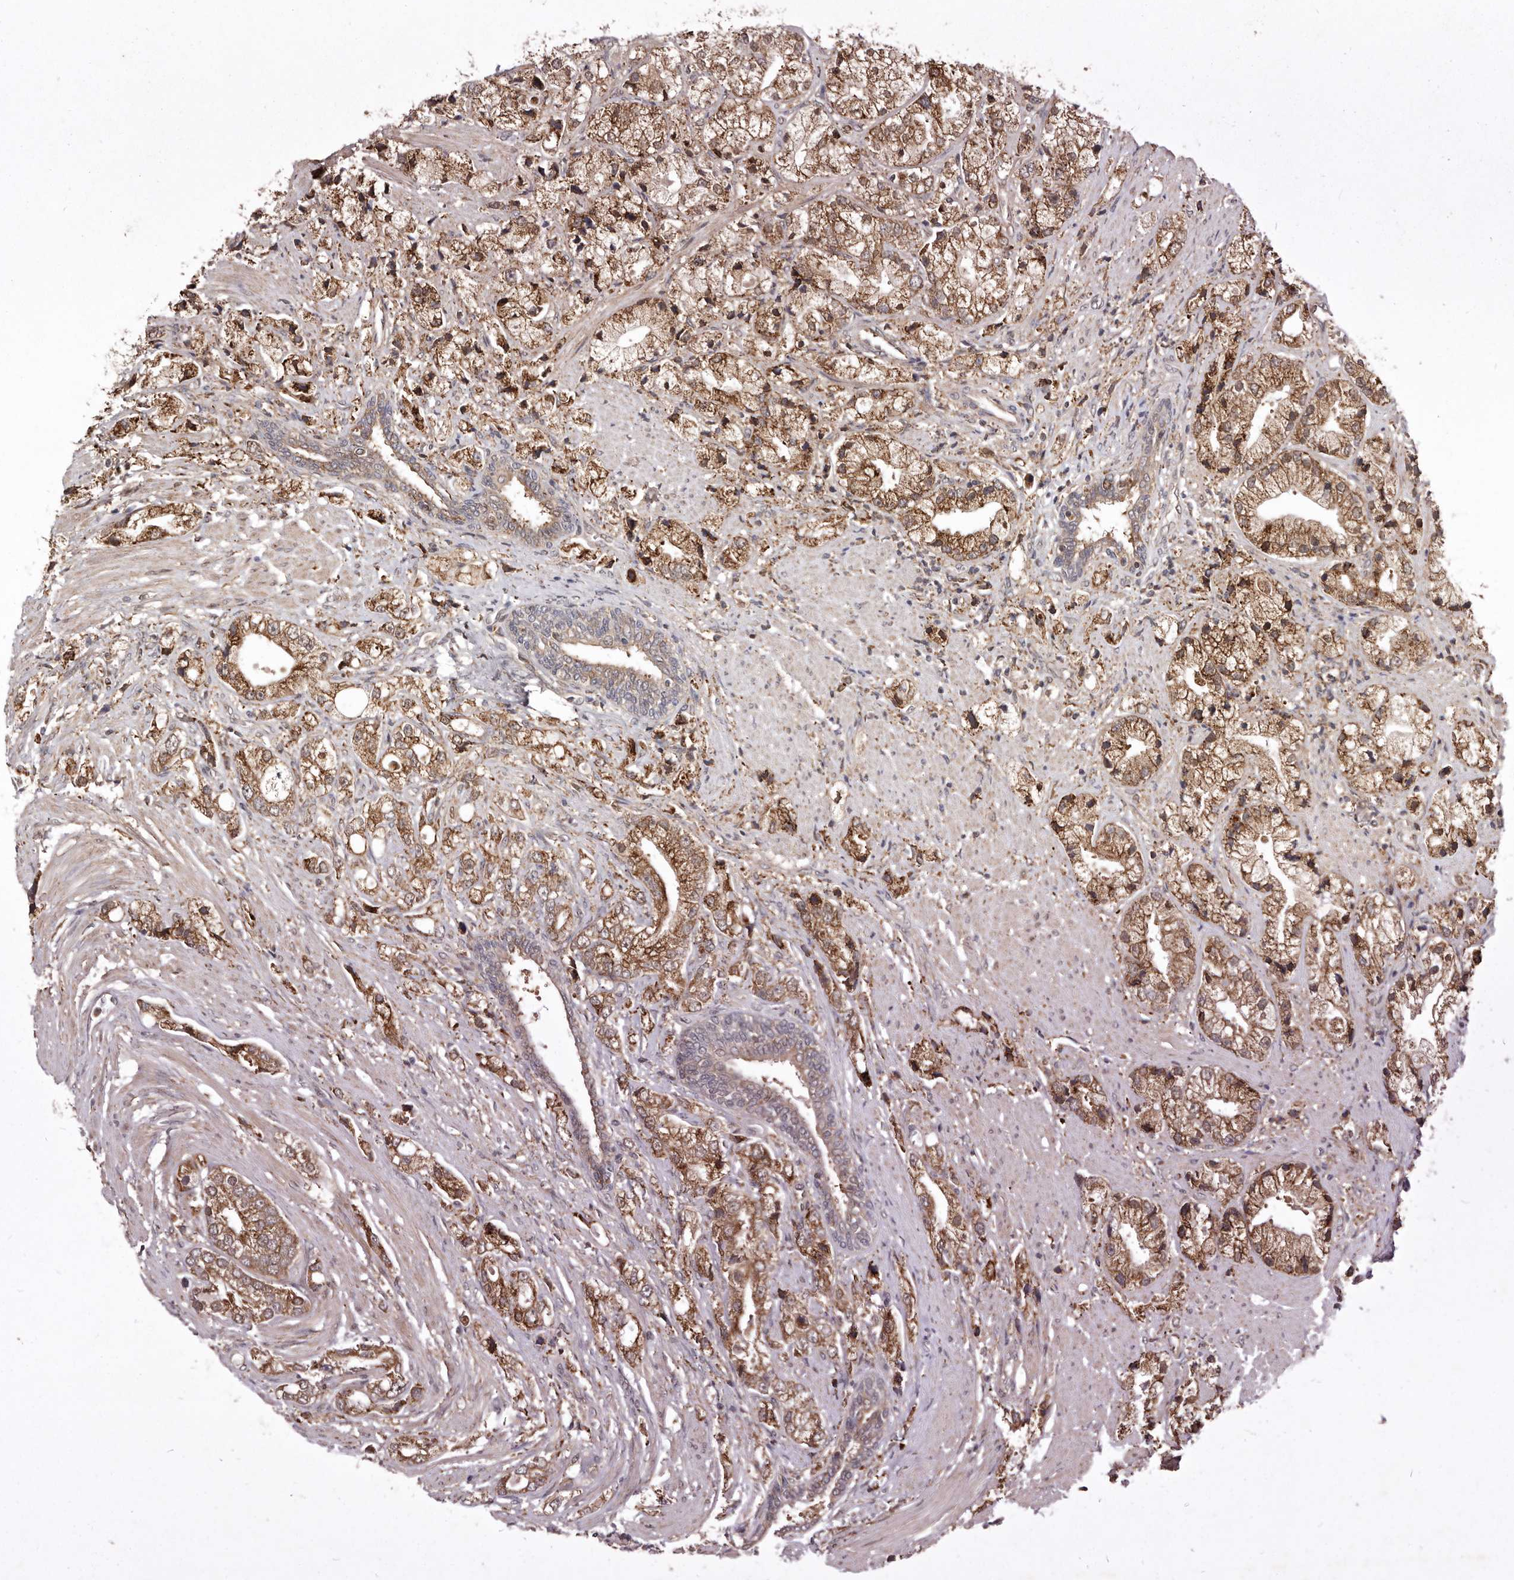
{"staining": {"intensity": "moderate", "quantity": ">75%", "location": "cytoplasmic/membranous"}, "tissue": "prostate cancer", "cell_type": "Tumor cells", "image_type": "cancer", "snomed": [{"axis": "morphology", "description": "Adenocarcinoma, High grade"}, {"axis": "topography", "description": "Prostate"}], "caption": "Moderate cytoplasmic/membranous positivity for a protein is seen in approximately >75% of tumor cells of prostate adenocarcinoma (high-grade) using immunohistochemistry (IHC).", "gene": "RRM2B", "patient": {"sex": "male", "age": 50}}